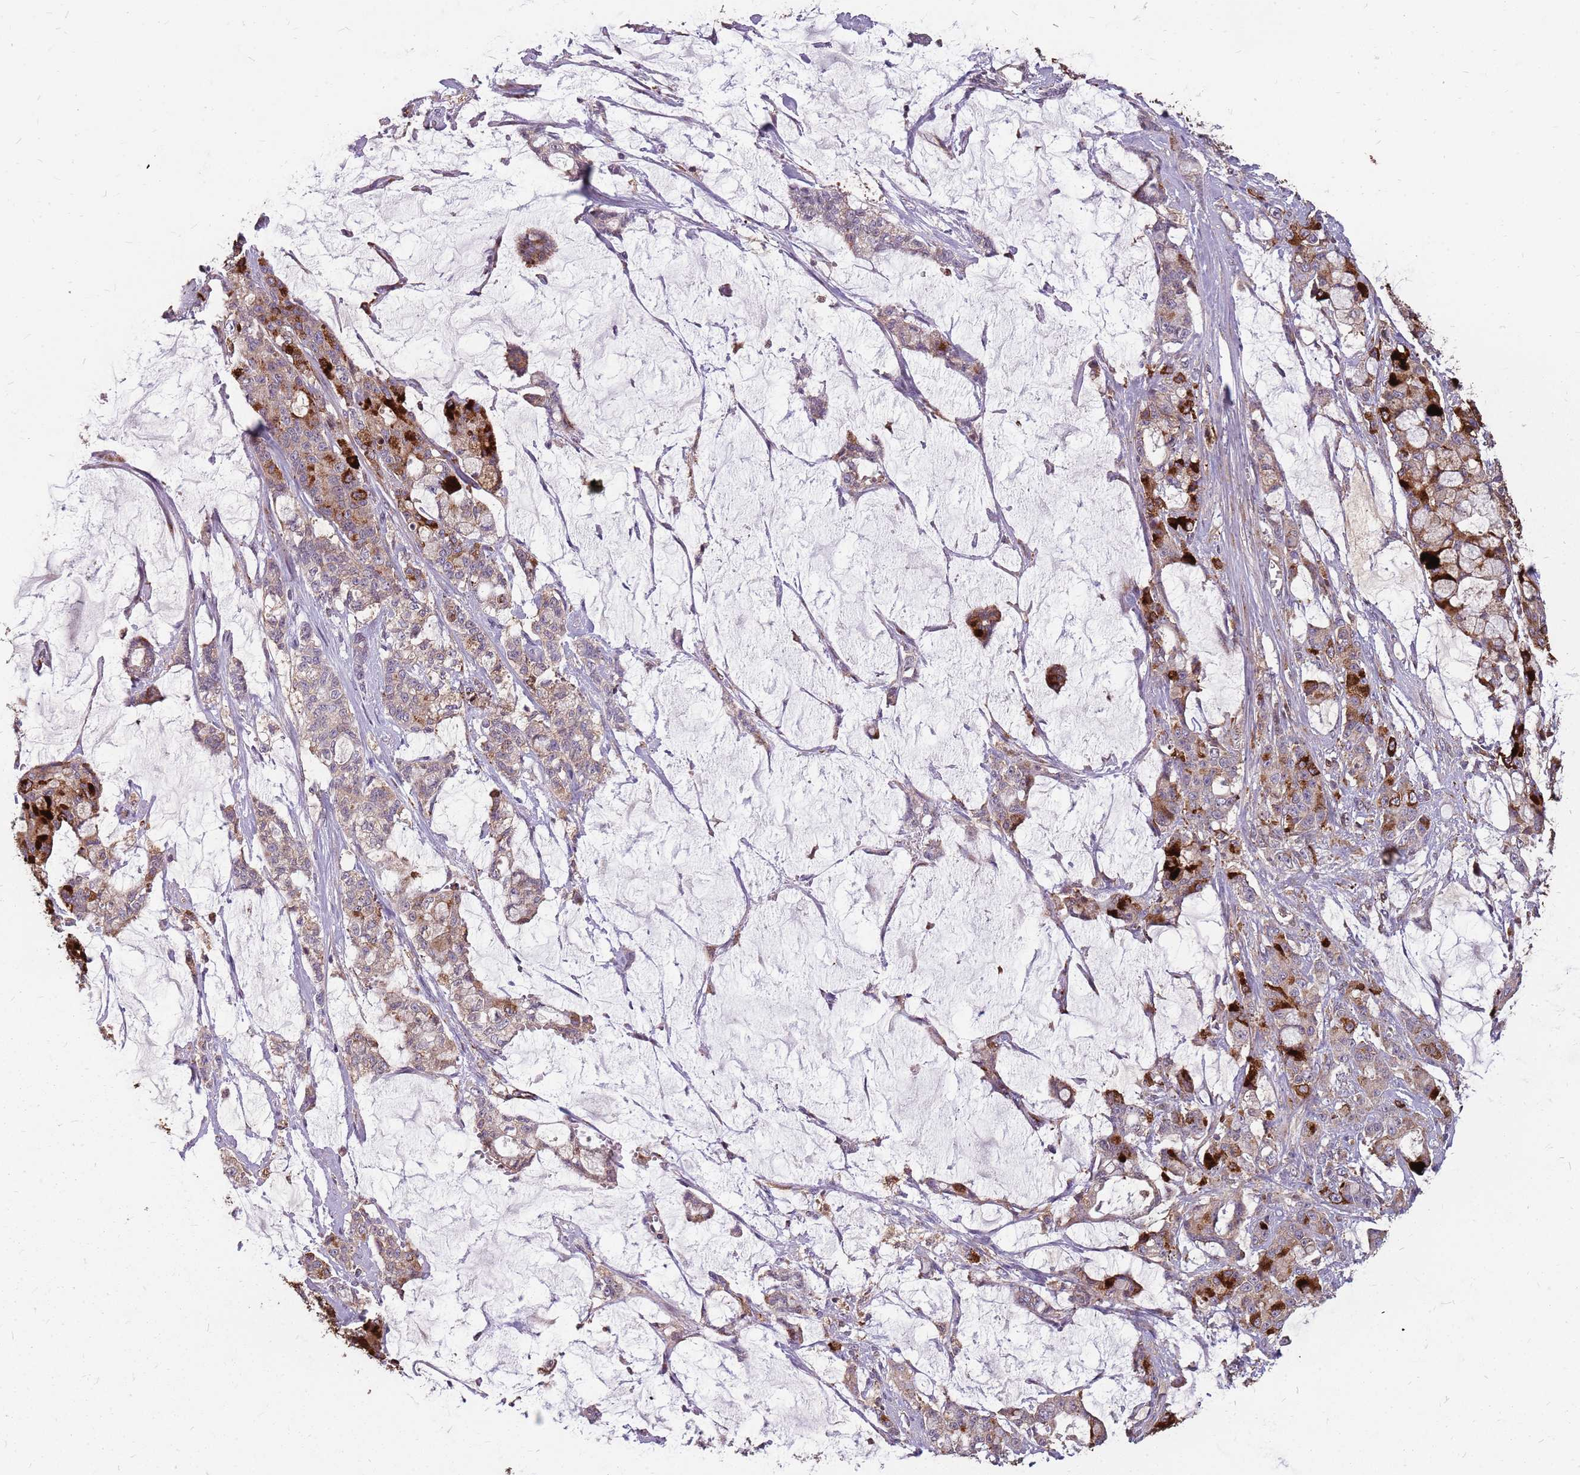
{"staining": {"intensity": "weak", "quantity": ">75%", "location": "cytoplasmic/membranous"}, "tissue": "pancreatic cancer", "cell_type": "Tumor cells", "image_type": "cancer", "snomed": [{"axis": "morphology", "description": "Adenocarcinoma, NOS"}, {"axis": "topography", "description": "Pancreas"}], "caption": "Brown immunohistochemical staining in pancreatic cancer shows weak cytoplasmic/membranous staining in about >75% of tumor cells. (Brightfield microscopy of DAB IHC at high magnification).", "gene": "NME4", "patient": {"sex": "female", "age": 73}}